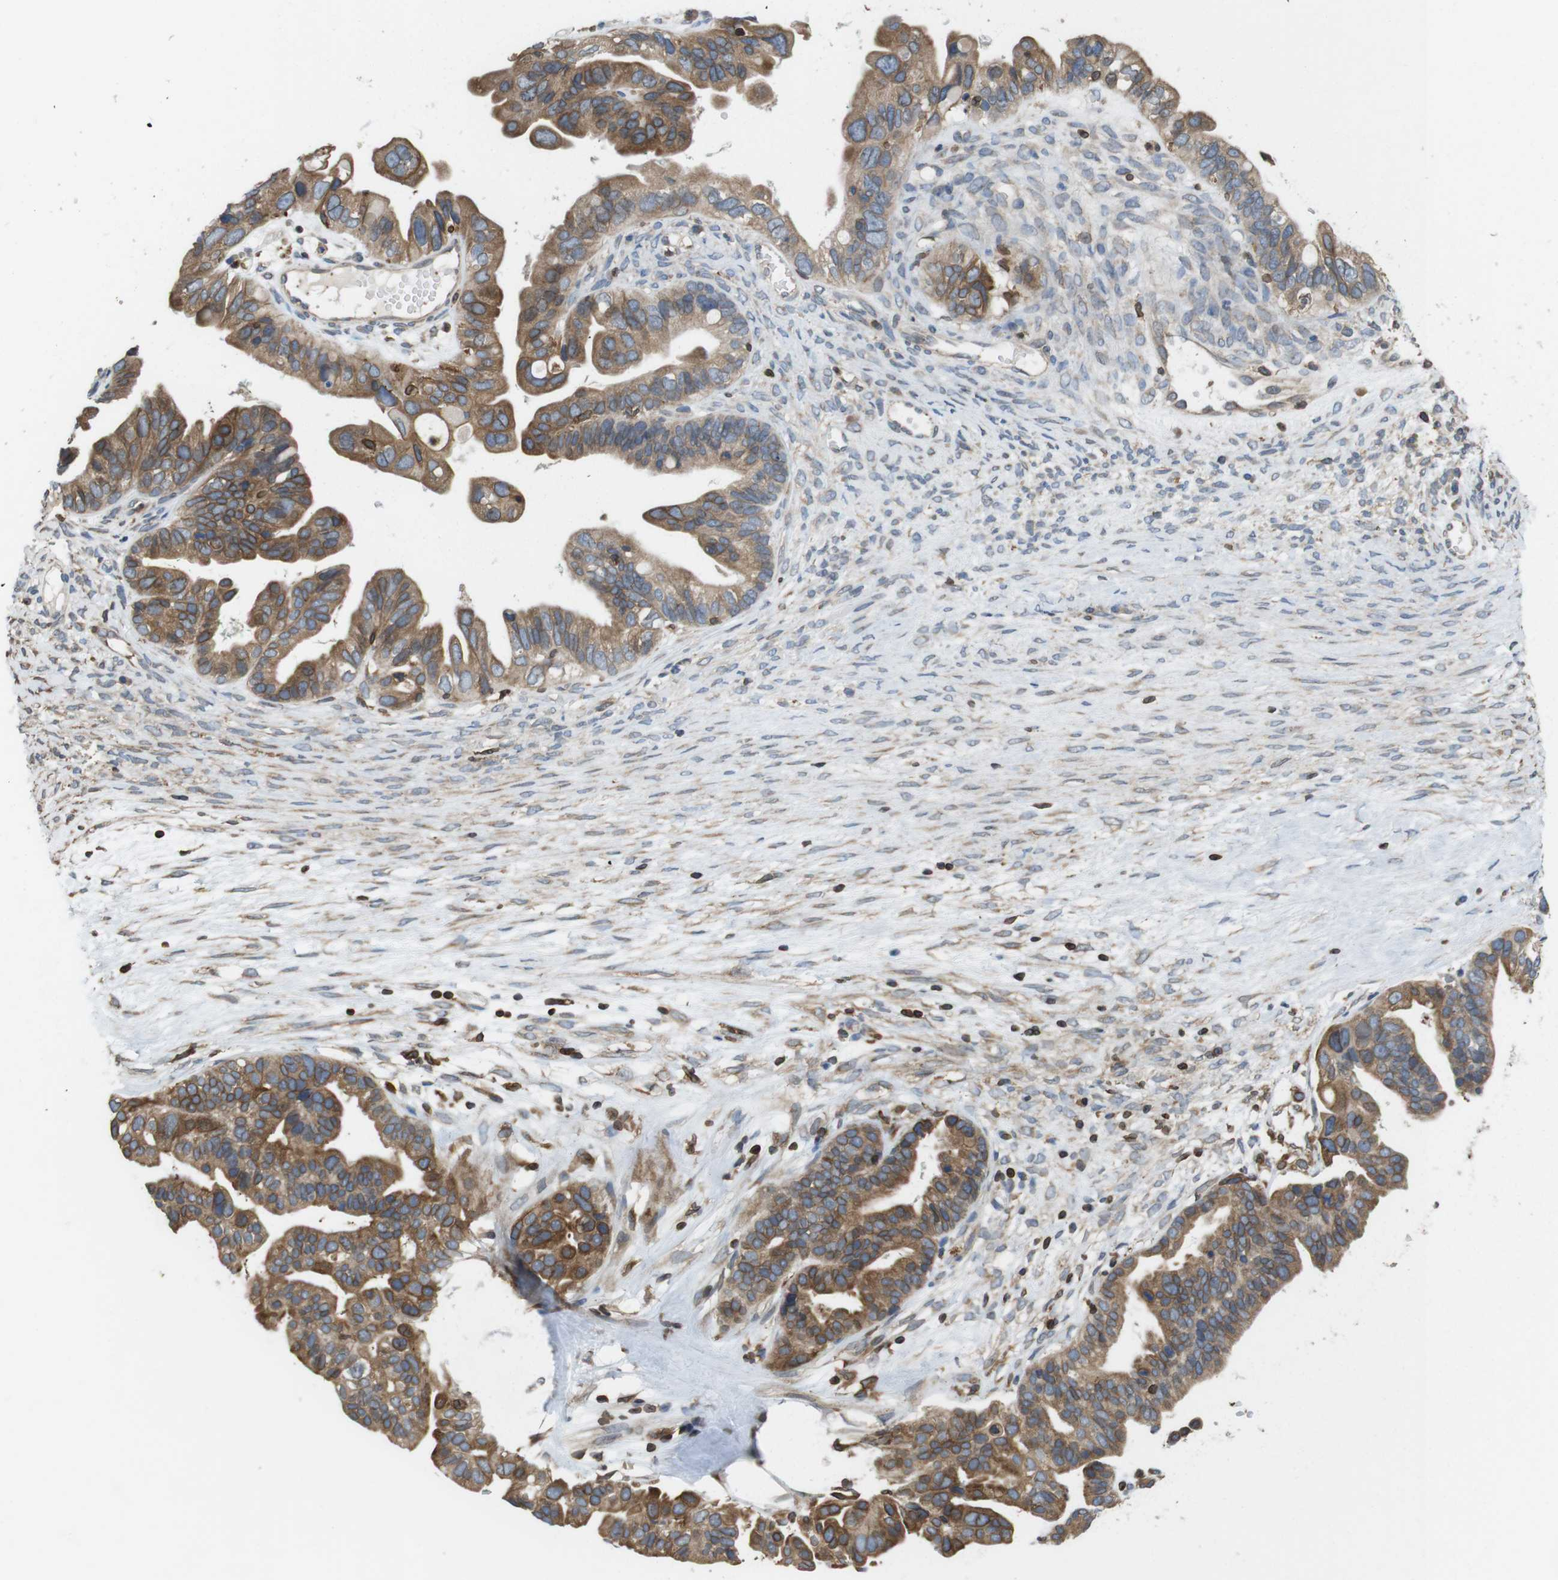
{"staining": {"intensity": "strong", "quantity": ">75%", "location": "cytoplasmic/membranous"}, "tissue": "ovarian cancer", "cell_type": "Tumor cells", "image_type": "cancer", "snomed": [{"axis": "morphology", "description": "Cystadenocarcinoma, serous, NOS"}, {"axis": "topography", "description": "Ovary"}], "caption": "Ovarian cancer tissue displays strong cytoplasmic/membranous positivity in about >75% of tumor cells, visualized by immunohistochemistry.", "gene": "ARL6IP5", "patient": {"sex": "female", "age": 56}}